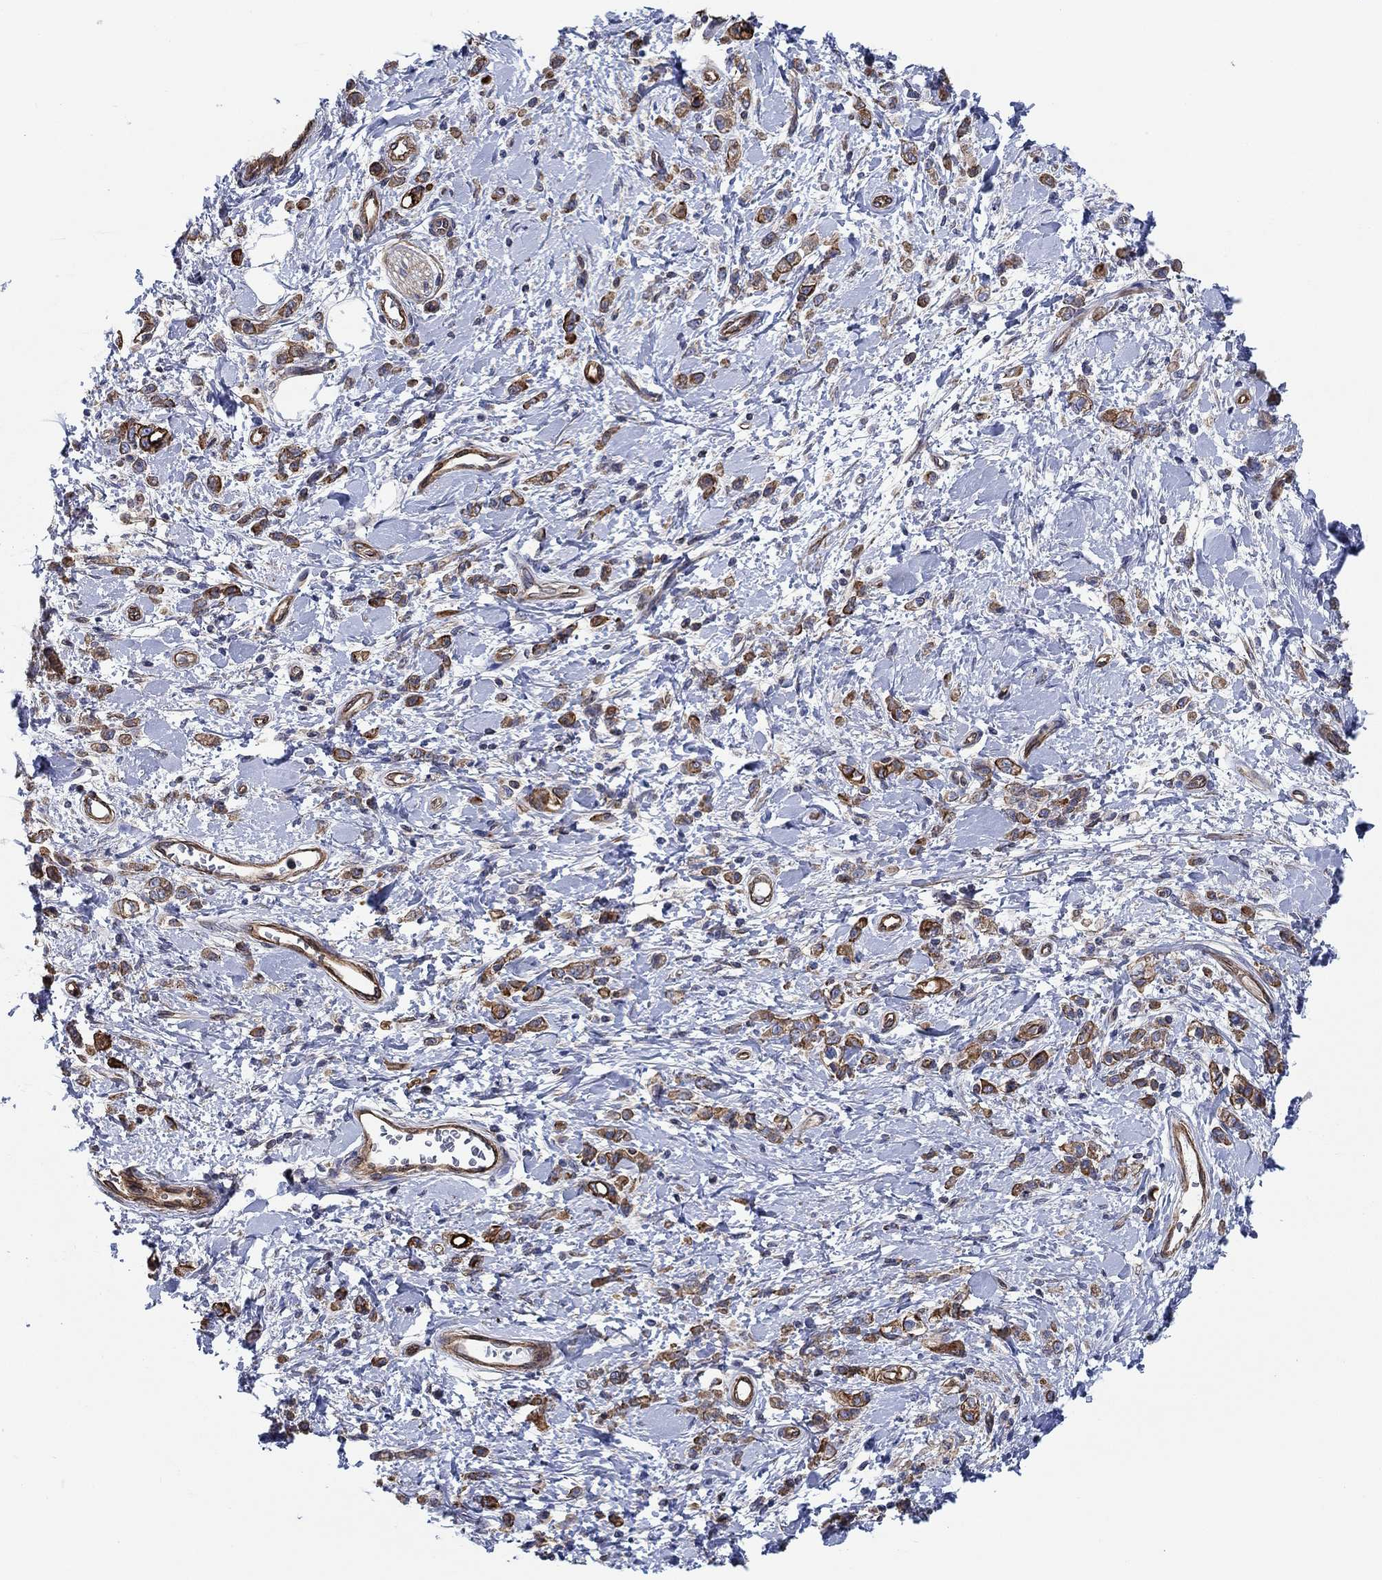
{"staining": {"intensity": "strong", "quantity": ">75%", "location": "cytoplasmic/membranous"}, "tissue": "stomach cancer", "cell_type": "Tumor cells", "image_type": "cancer", "snomed": [{"axis": "morphology", "description": "Adenocarcinoma, NOS"}, {"axis": "topography", "description": "Stomach"}], "caption": "Immunohistochemistry histopathology image of neoplastic tissue: human adenocarcinoma (stomach) stained using immunohistochemistry (IHC) reveals high levels of strong protein expression localized specifically in the cytoplasmic/membranous of tumor cells, appearing as a cytoplasmic/membranous brown color.", "gene": "FMN1", "patient": {"sex": "male", "age": 77}}